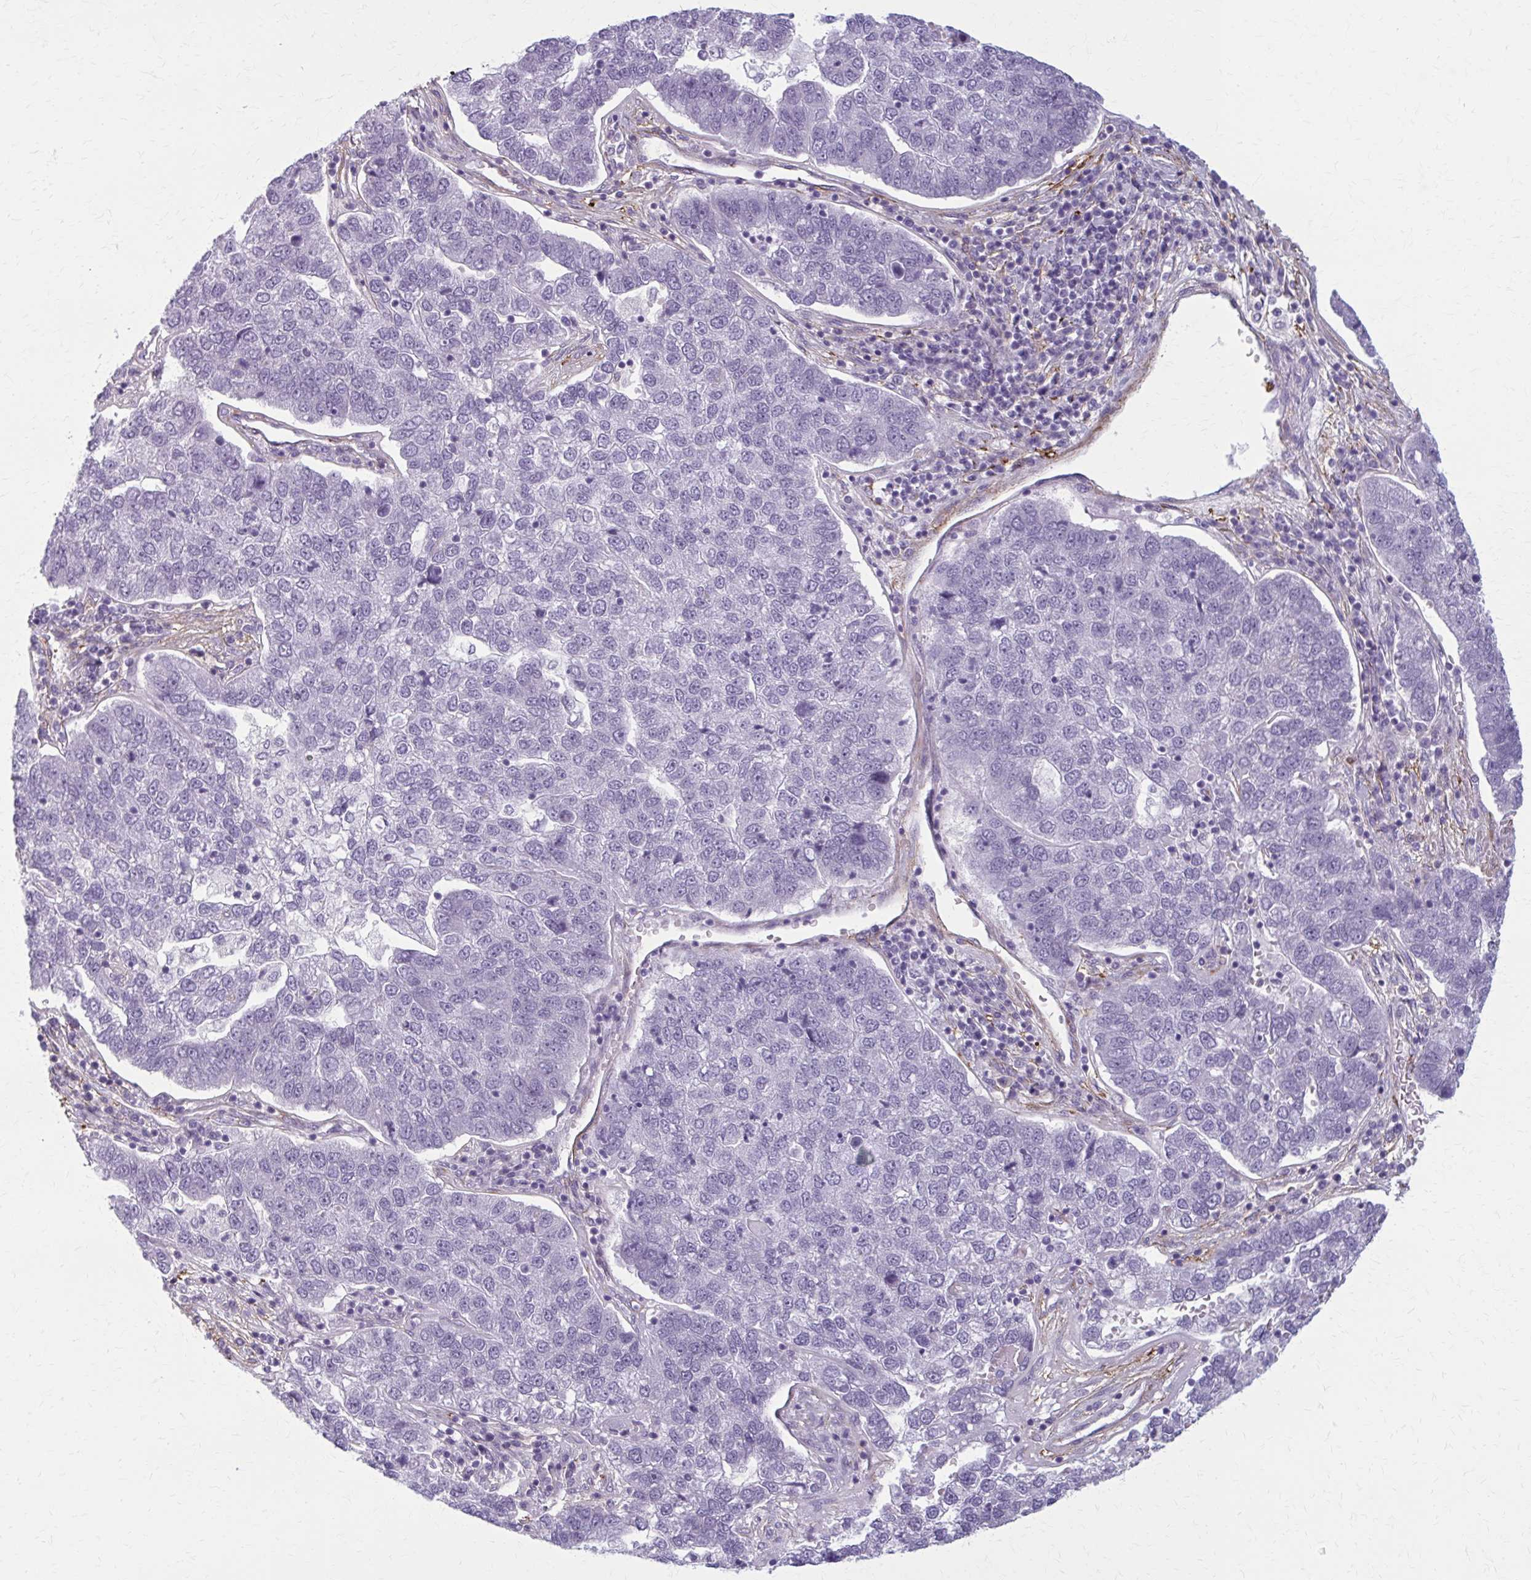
{"staining": {"intensity": "negative", "quantity": "none", "location": "none"}, "tissue": "pancreatic cancer", "cell_type": "Tumor cells", "image_type": "cancer", "snomed": [{"axis": "morphology", "description": "Adenocarcinoma, NOS"}, {"axis": "topography", "description": "Pancreas"}], "caption": "An immunohistochemistry (IHC) histopathology image of adenocarcinoma (pancreatic) is shown. There is no staining in tumor cells of adenocarcinoma (pancreatic).", "gene": "AKAP12", "patient": {"sex": "female", "age": 61}}